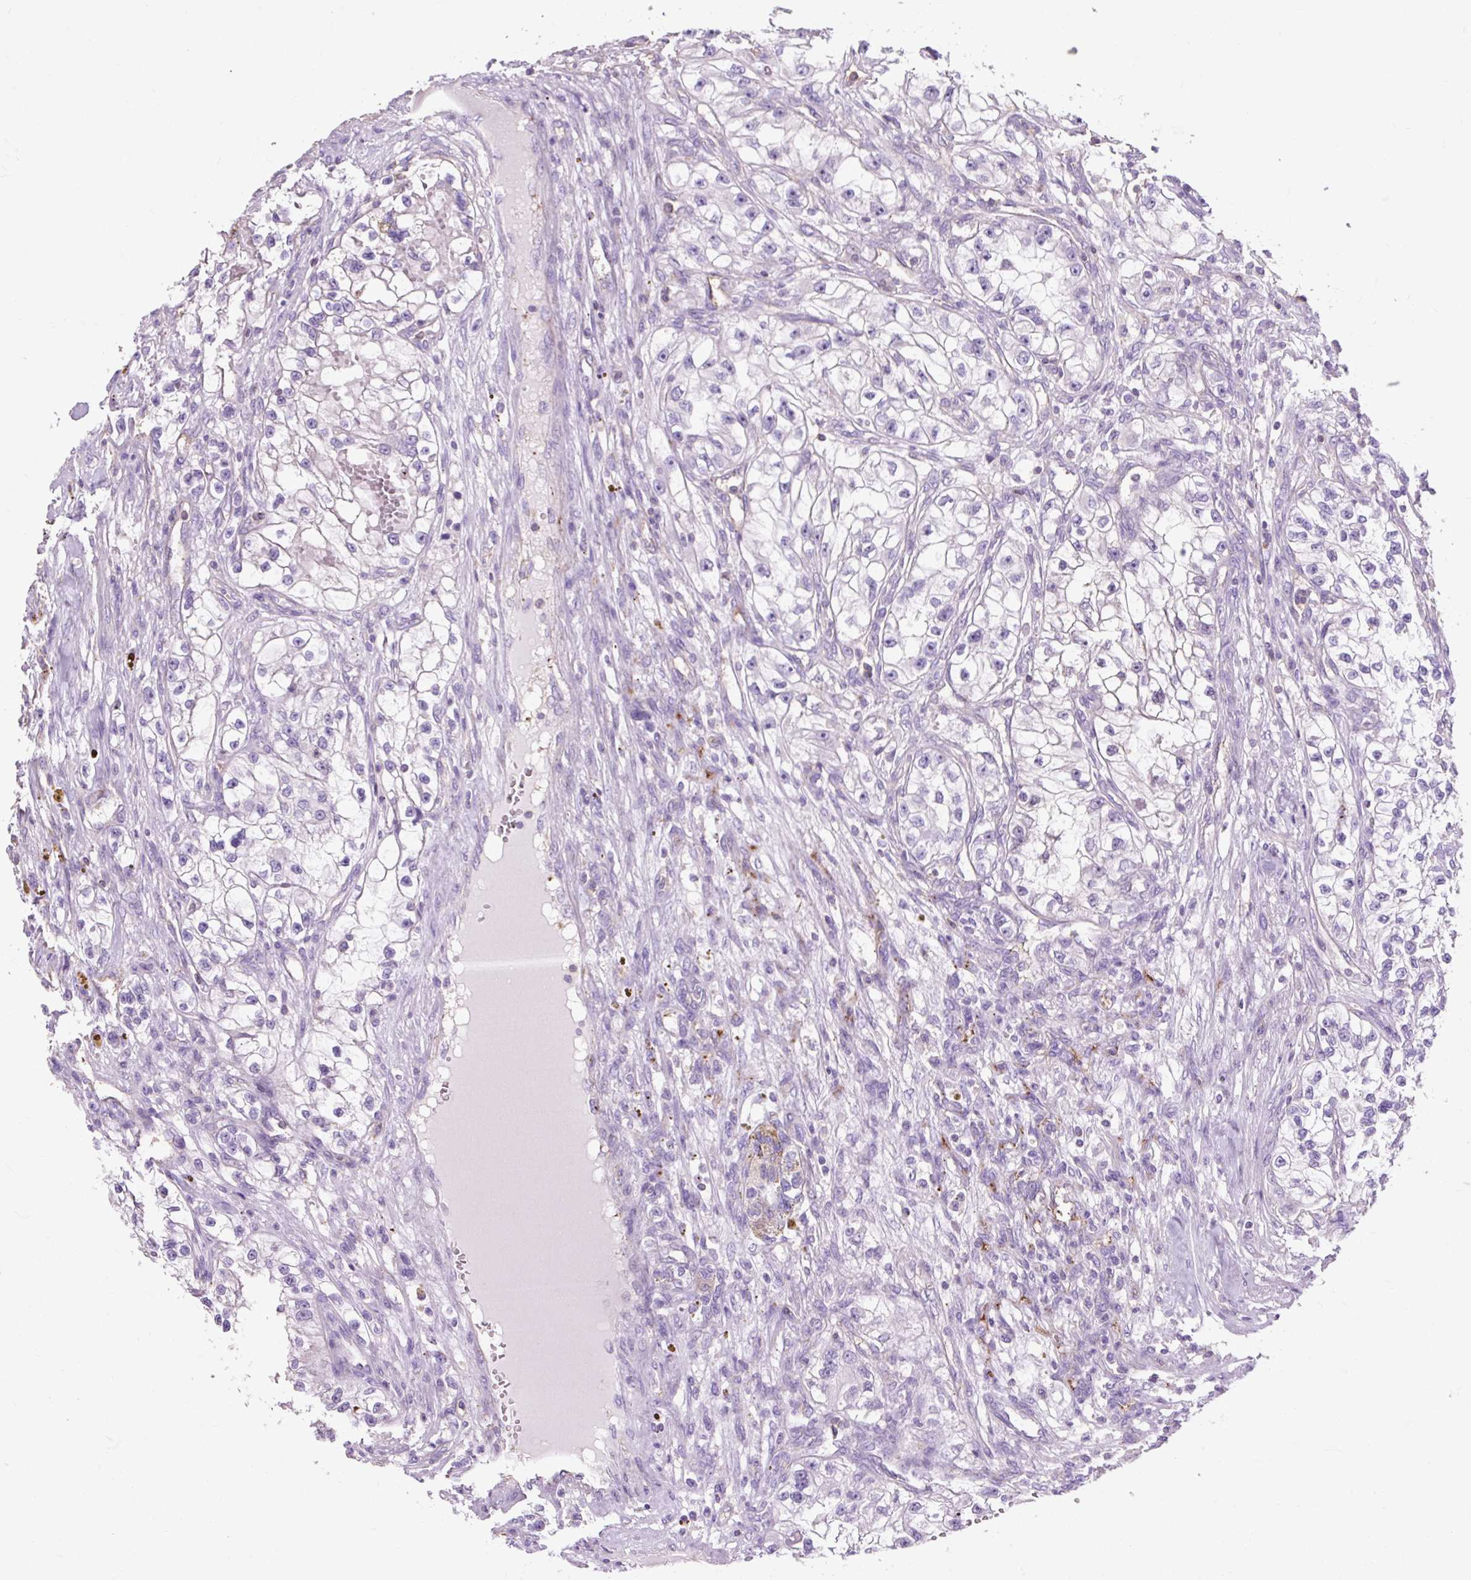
{"staining": {"intensity": "negative", "quantity": "none", "location": "none"}, "tissue": "renal cancer", "cell_type": "Tumor cells", "image_type": "cancer", "snomed": [{"axis": "morphology", "description": "Adenocarcinoma, NOS"}, {"axis": "topography", "description": "Kidney"}], "caption": "Human adenocarcinoma (renal) stained for a protein using immunohistochemistry displays no staining in tumor cells.", "gene": "OR10A7", "patient": {"sex": "female", "age": 57}}